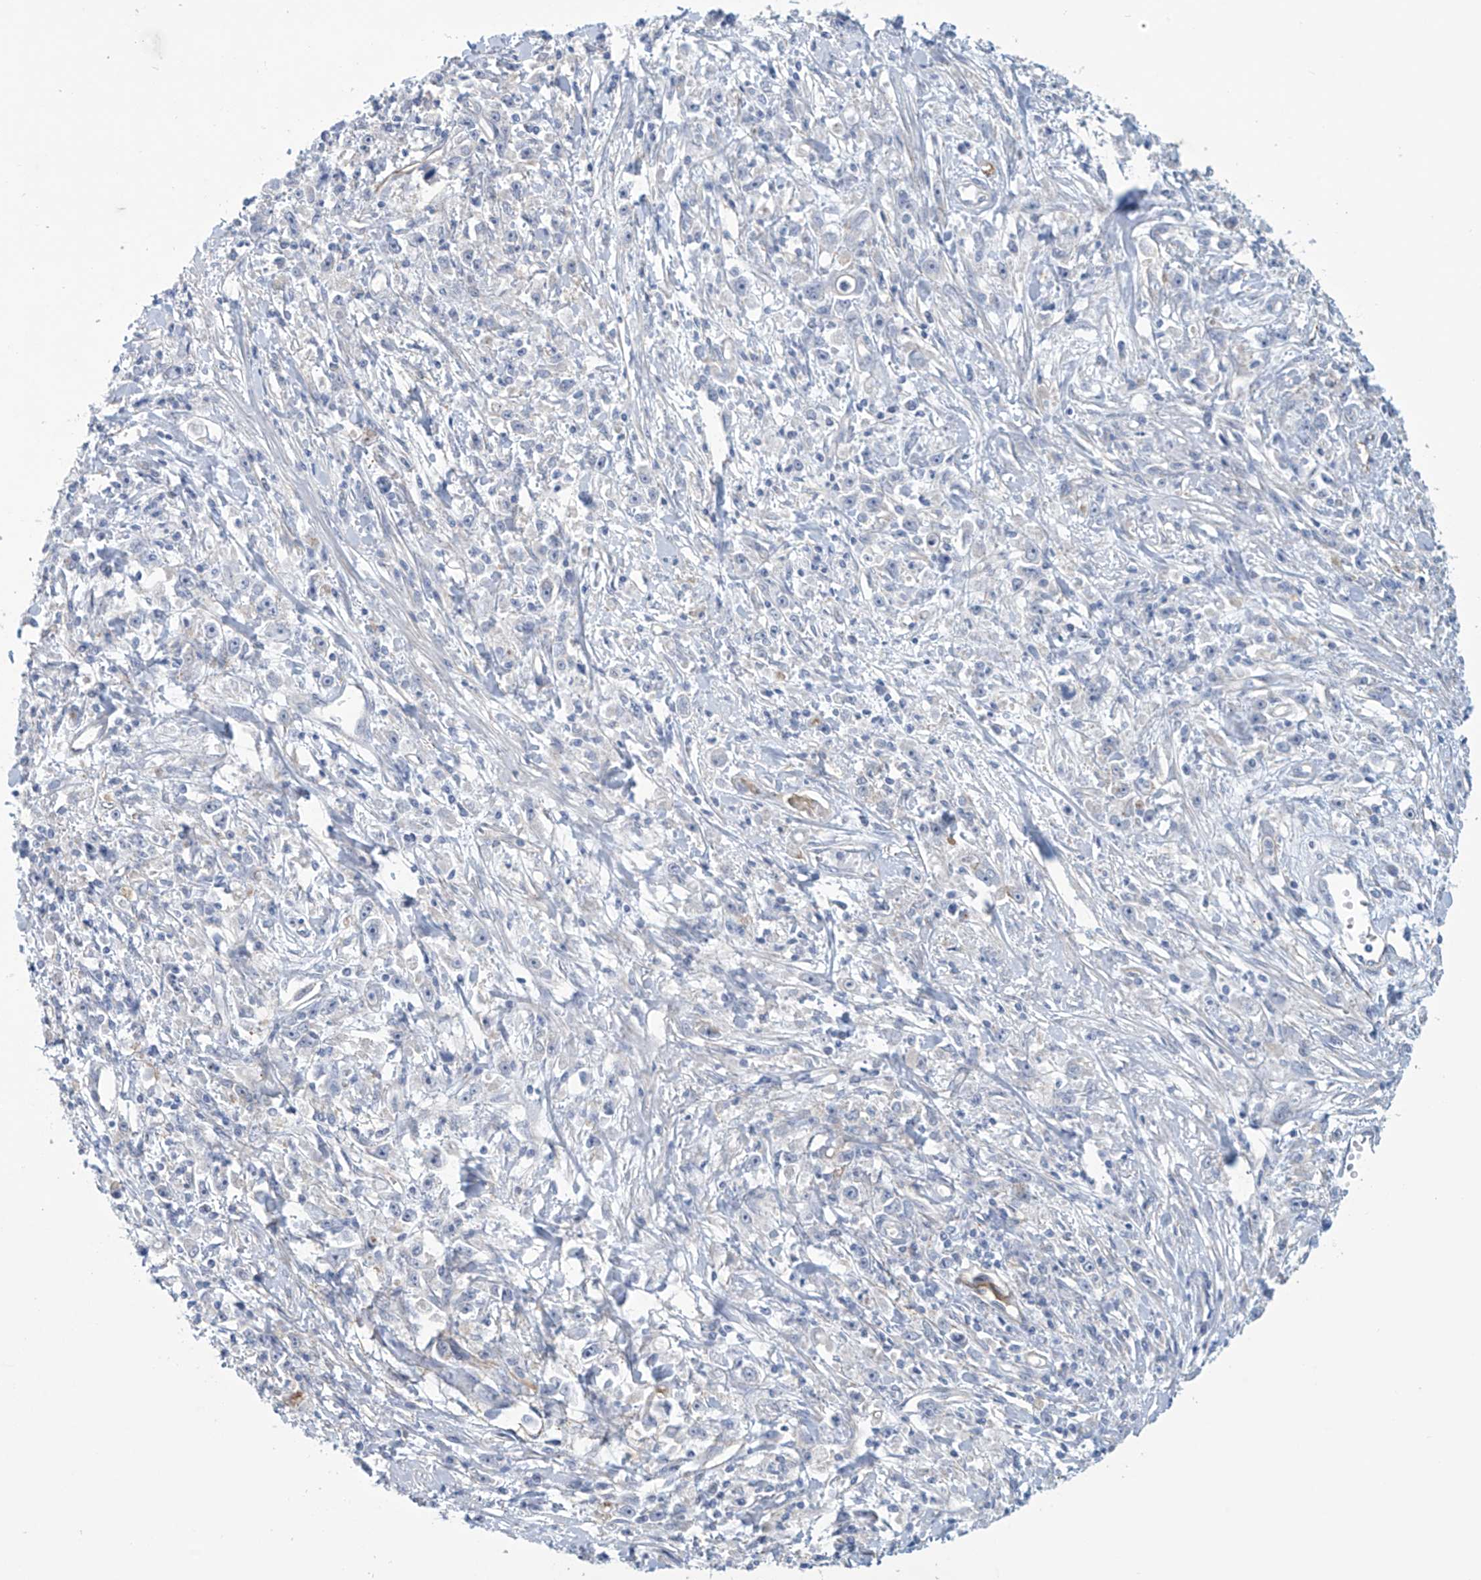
{"staining": {"intensity": "negative", "quantity": "none", "location": "none"}, "tissue": "stomach cancer", "cell_type": "Tumor cells", "image_type": "cancer", "snomed": [{"axis": "morphology", "description": "Adenocarcinoma, NOS"}, {"axis": "topography", "description": "Stomach"}], "caption": "An immunohistochemistry (IHC) photomicrograph of adenocarcinoma (stomach) is shown. There is no staining in tumor cells of adenocarcinoma (stomach).", "gene": "ABHD13", "patient": {"sex": "female", "age": 59}}